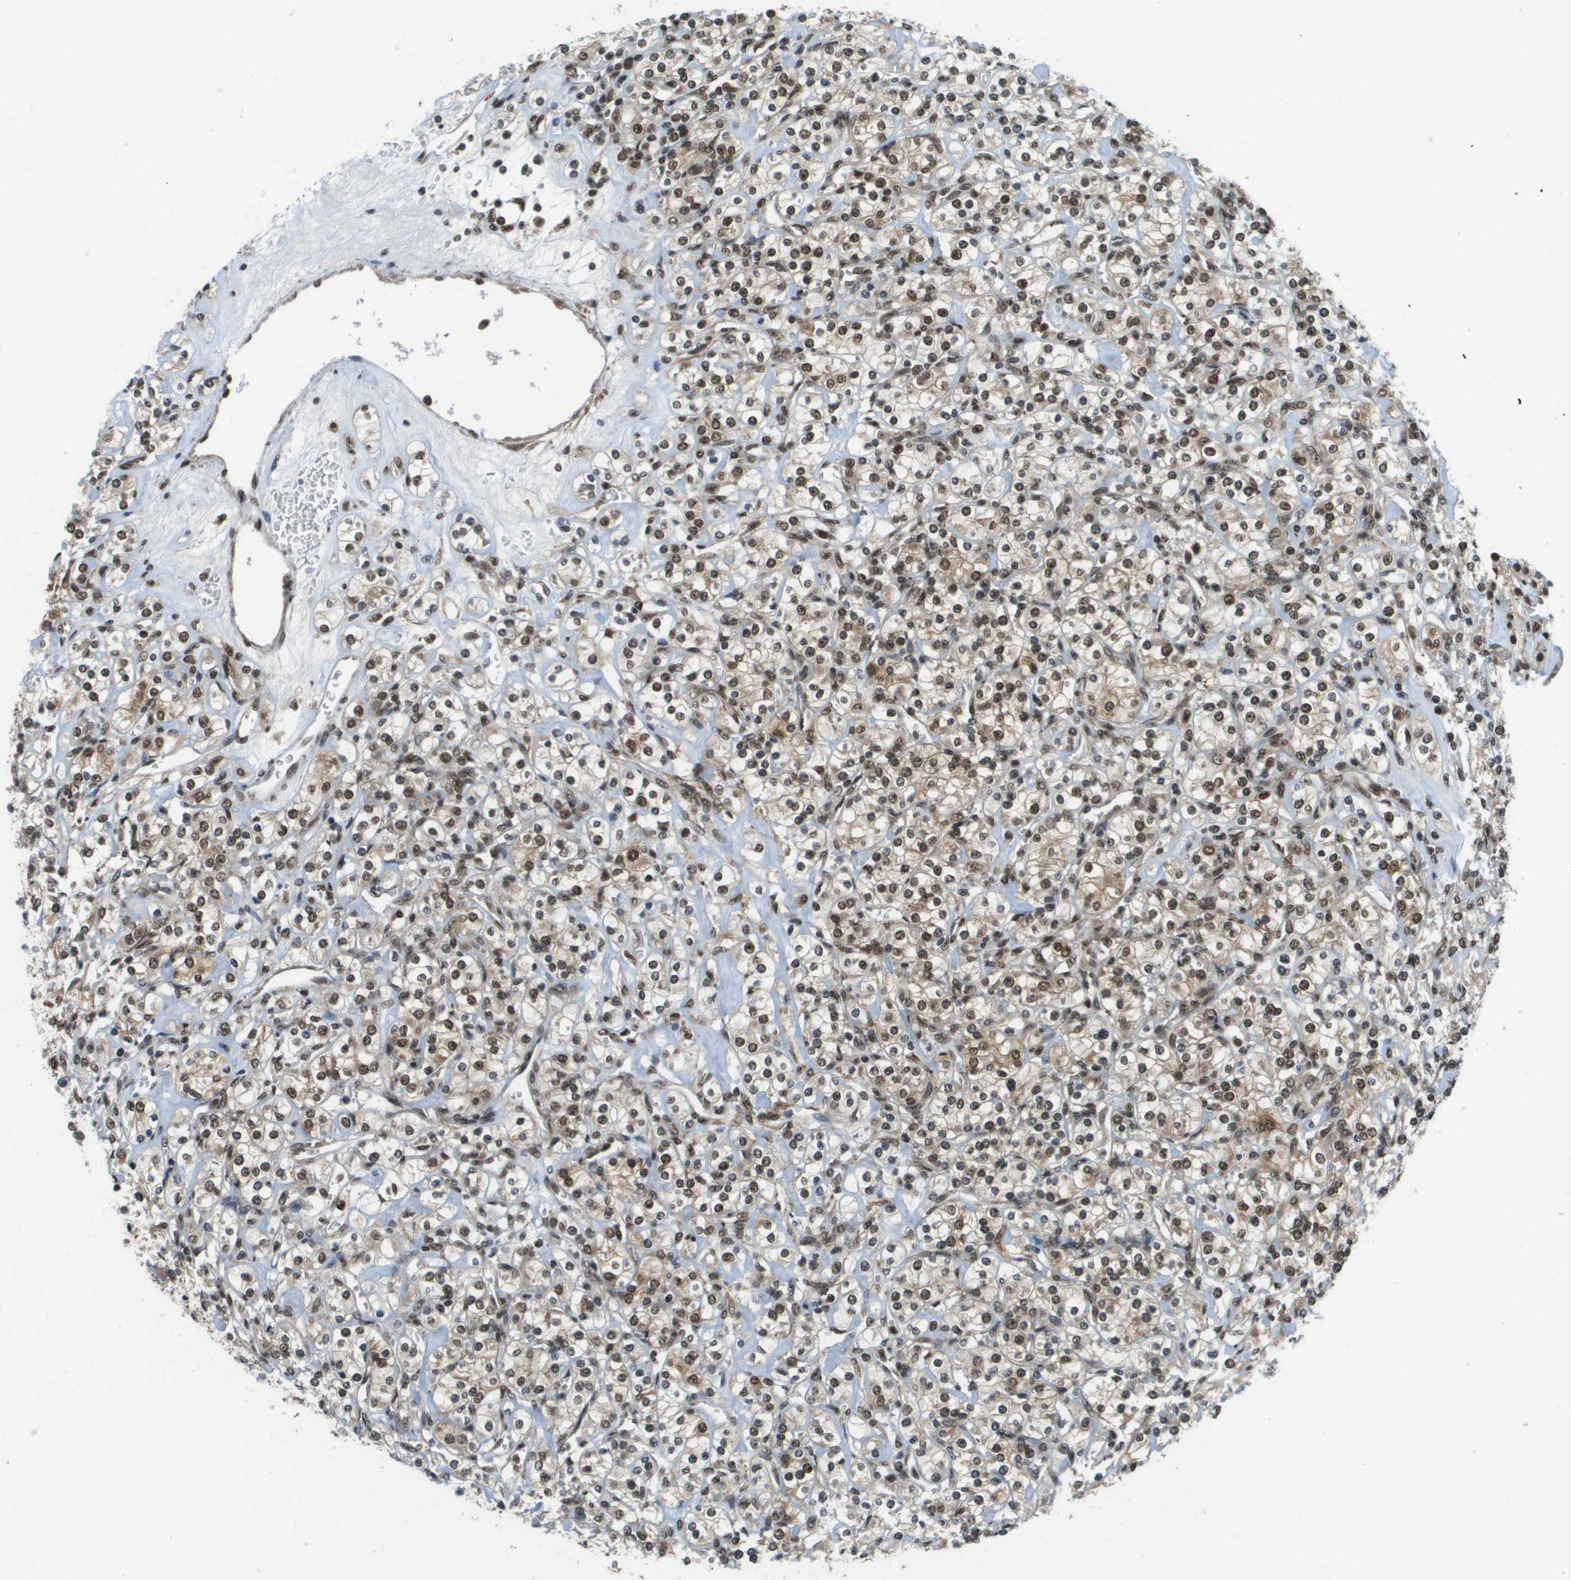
{"staining": {"intensity": "weak", "quantity": "<25%", "location": "cytoplasmic/membranous,nuclear"}, "tissue": "renal cancer", "cell_type": "Tumor cells", "image_type": "cancer", "snomed": [{"axis": "morphology", "description": "Adenocarcinoma, NOS"}, {"axis": "topography", "description": "Kidney"}], "caption": "This is an IHC image of human renal adenocarcinoma. There is no expression in tumor cells.", "gene": "PRCC", "patient": {"sex": "male", "age": 77}}